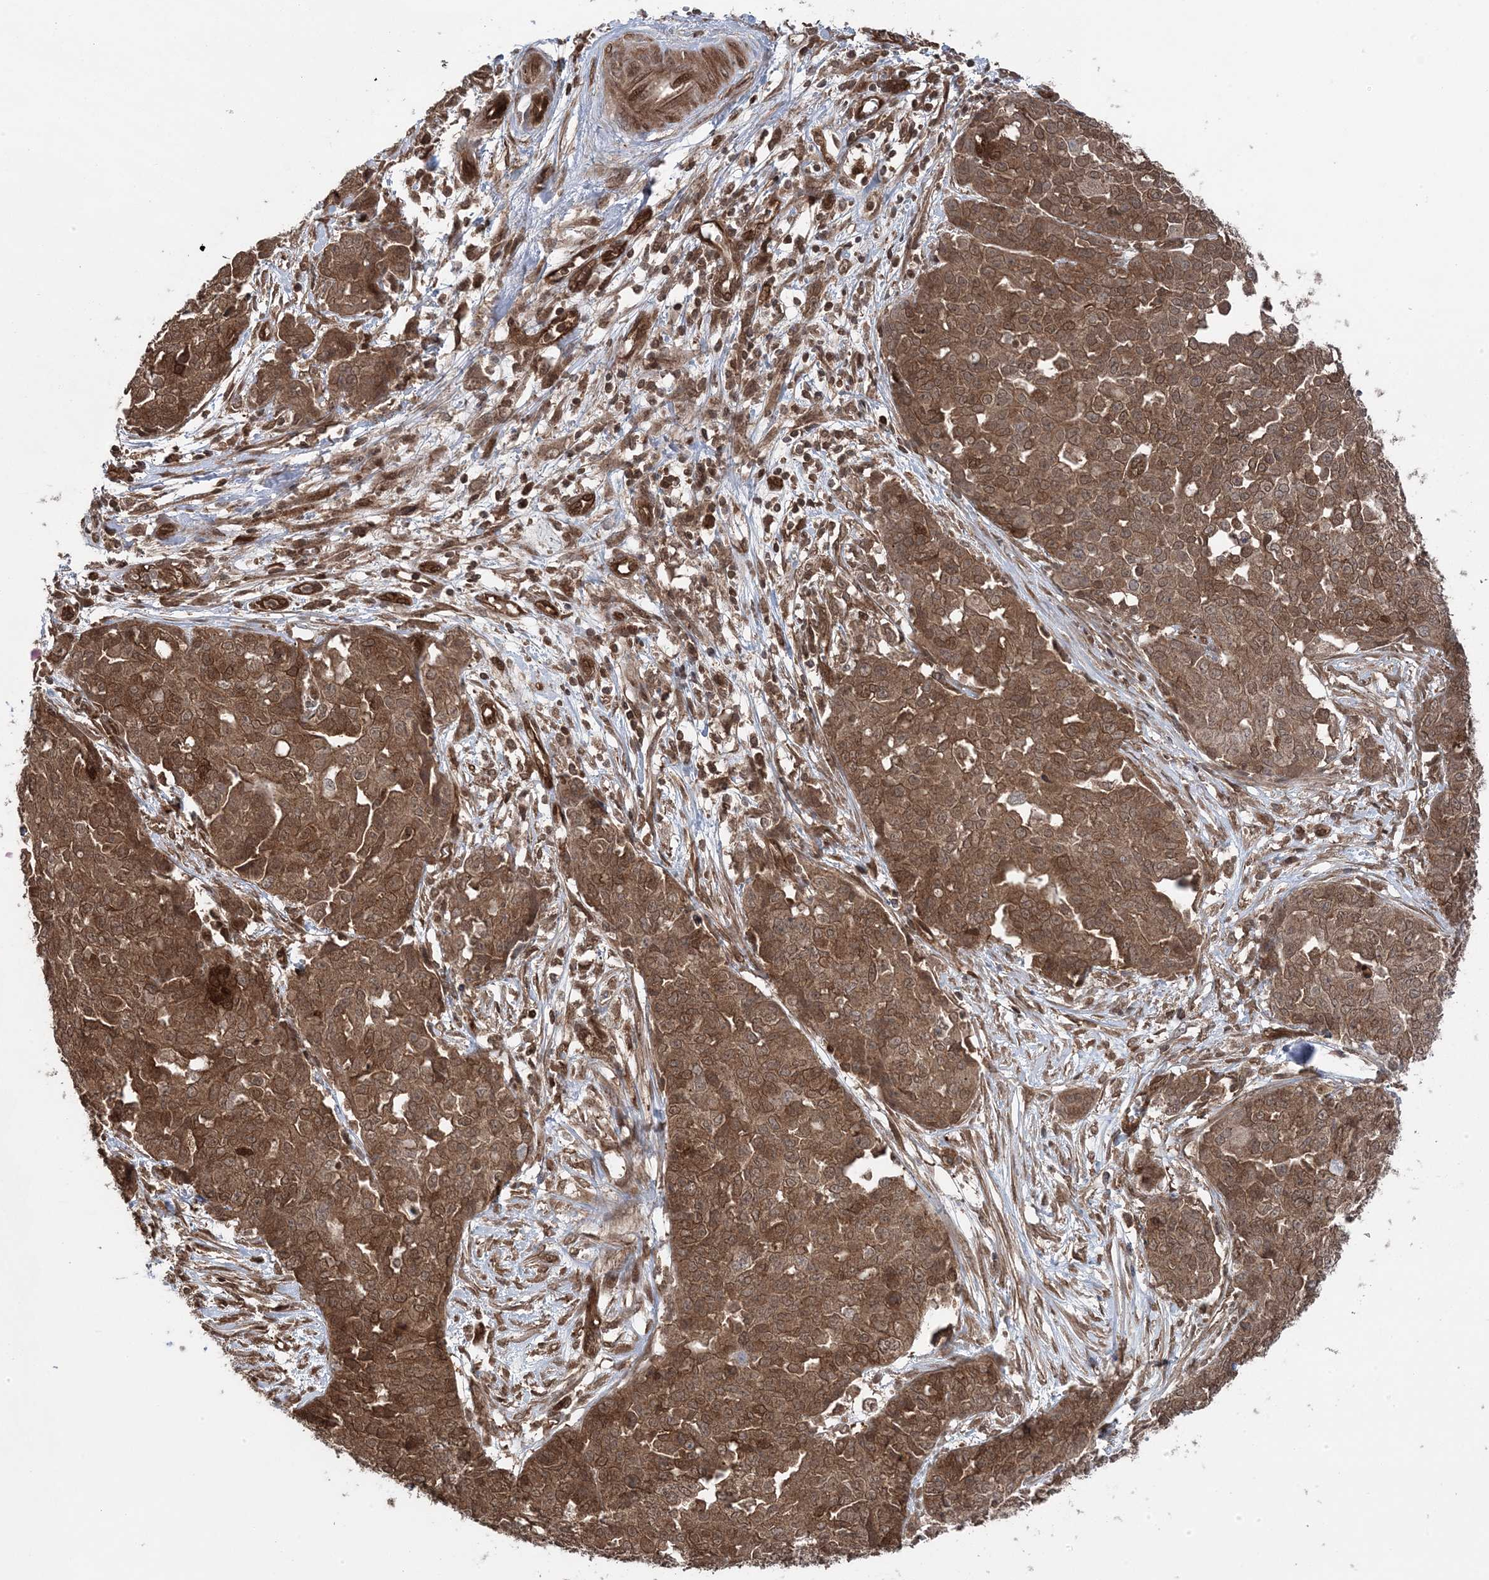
{"staining": {"intensity": "moderate", "quantity": ">75%", "location": "cytoplasmic/membranous"}, "tissue": "ovarian cancer", "cell_type": "Tumor cells", "image_type": "cancer", "snomed": [{"axis": "morphology", "description": "Cystadenocarcinoma, serous, NOS"}, {"axis": "topography", "description": "Soft tissue"}, {"axis": "topography", "description": "Ovary"}], "caption": "Immunohistochemical staining of ovarian cancer demonstrates medium levels of moderate cytoplasmic/membranous expression in about >75% of tumor cells.", "gene": "MAPK1IP1L", "patient": {"sex": "female", "age": 57}}